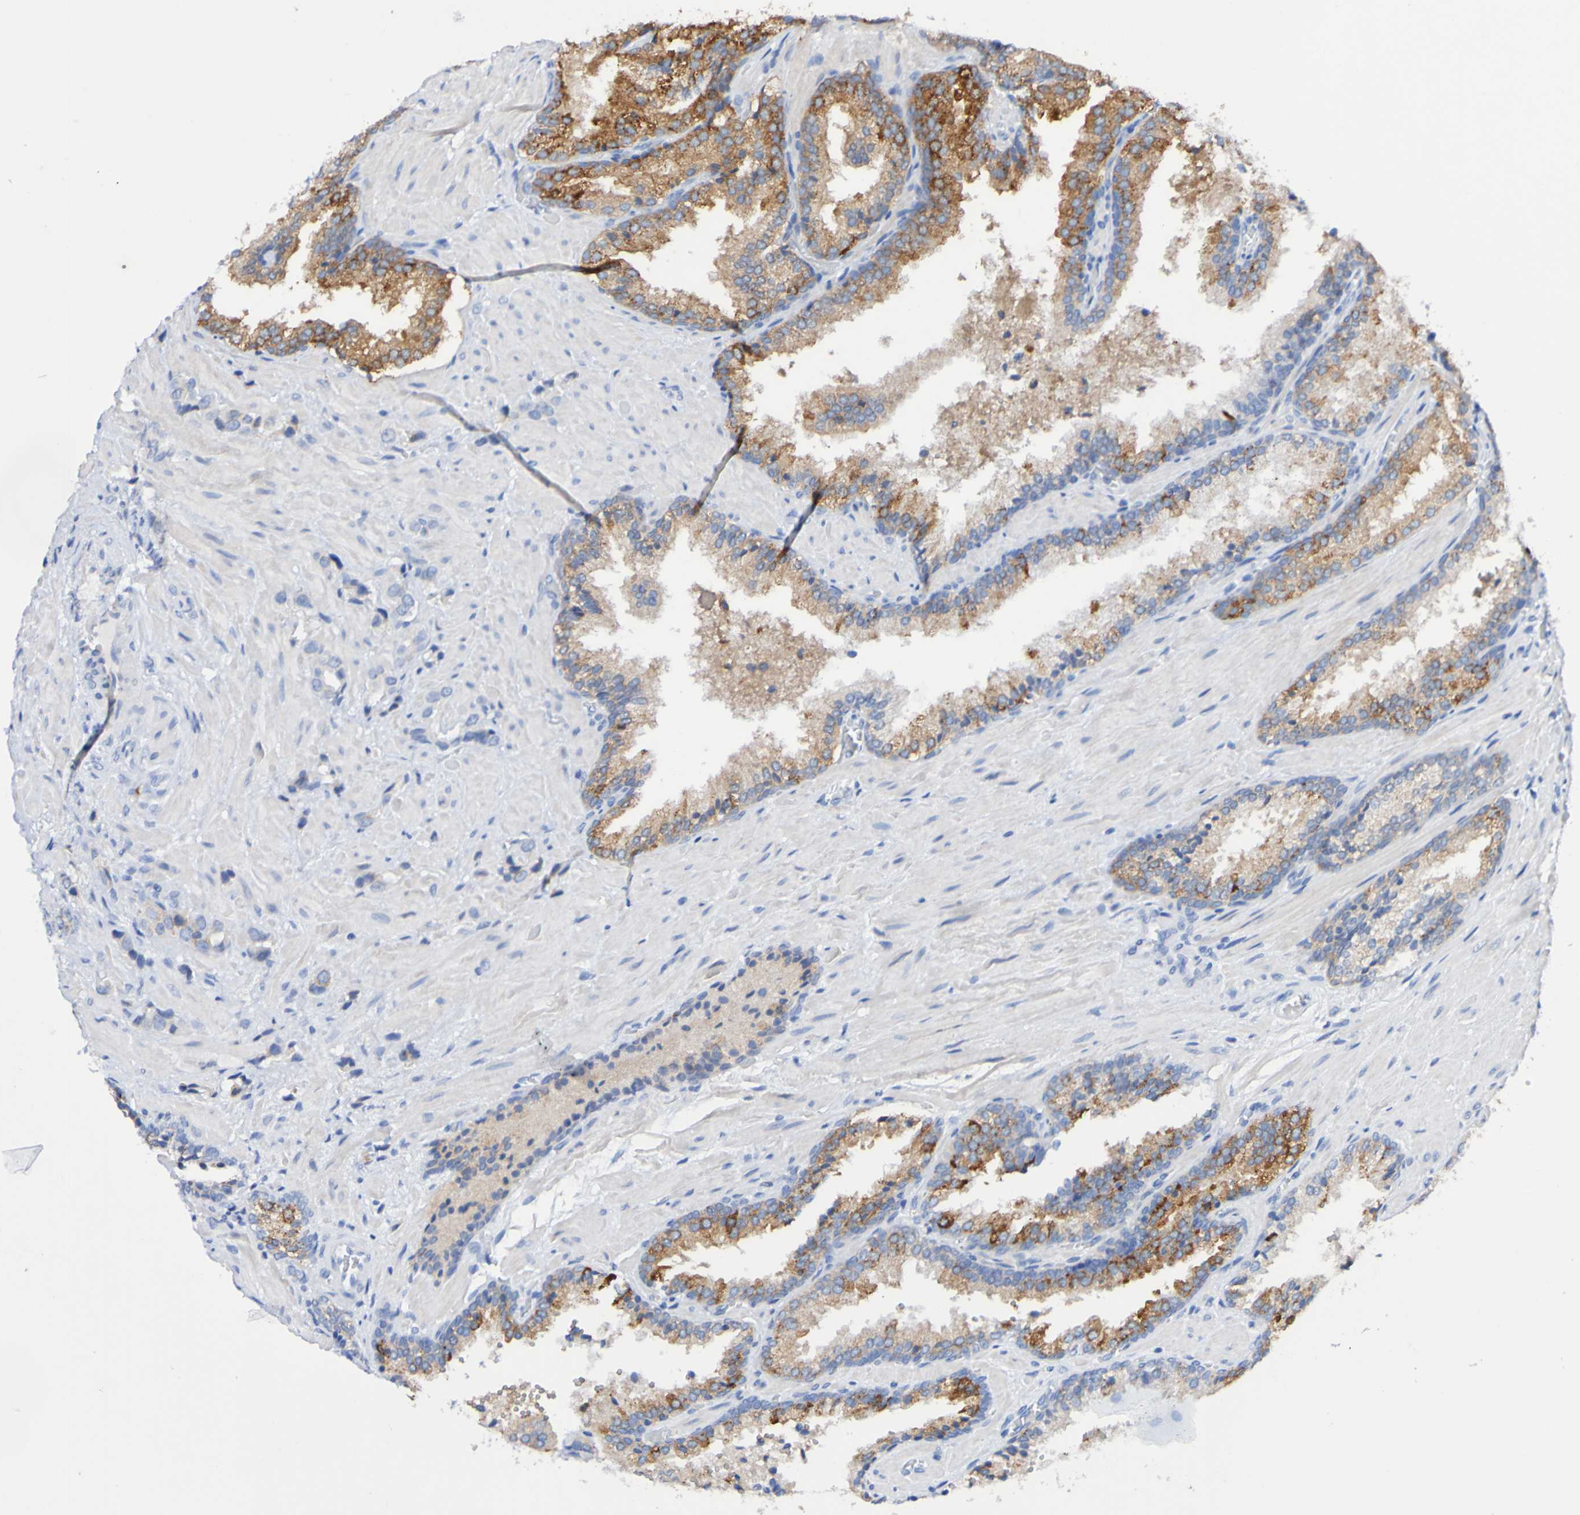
{"staining": {"intensity": "moderate", "quantity": "25%-75%", "location": "cytoplasmic/membranous"}, "tissue": "prostate cancer", "cell_type": "Tumor cells", "image_type": "cancer", "snomed": [{"axis": "morphology", "description": "Adenocarcinoma, High grade"}, {"axis": "topography", "description": "Prostate"}], "caption": "Immunohistochemical staining of prostate cancer shows medium levels of moderate cytoplasmic/membranous positivity in approximately 25%-75% of tumor cells. The staining is performed using DAB (3,3'-diaminobenzidine) brown chromogen to label protein expression. The nuclei are counter-stained blue using hematoxylin.", "gene": "ACVR1C", "patient": {"sex": "male", "age": 64}}